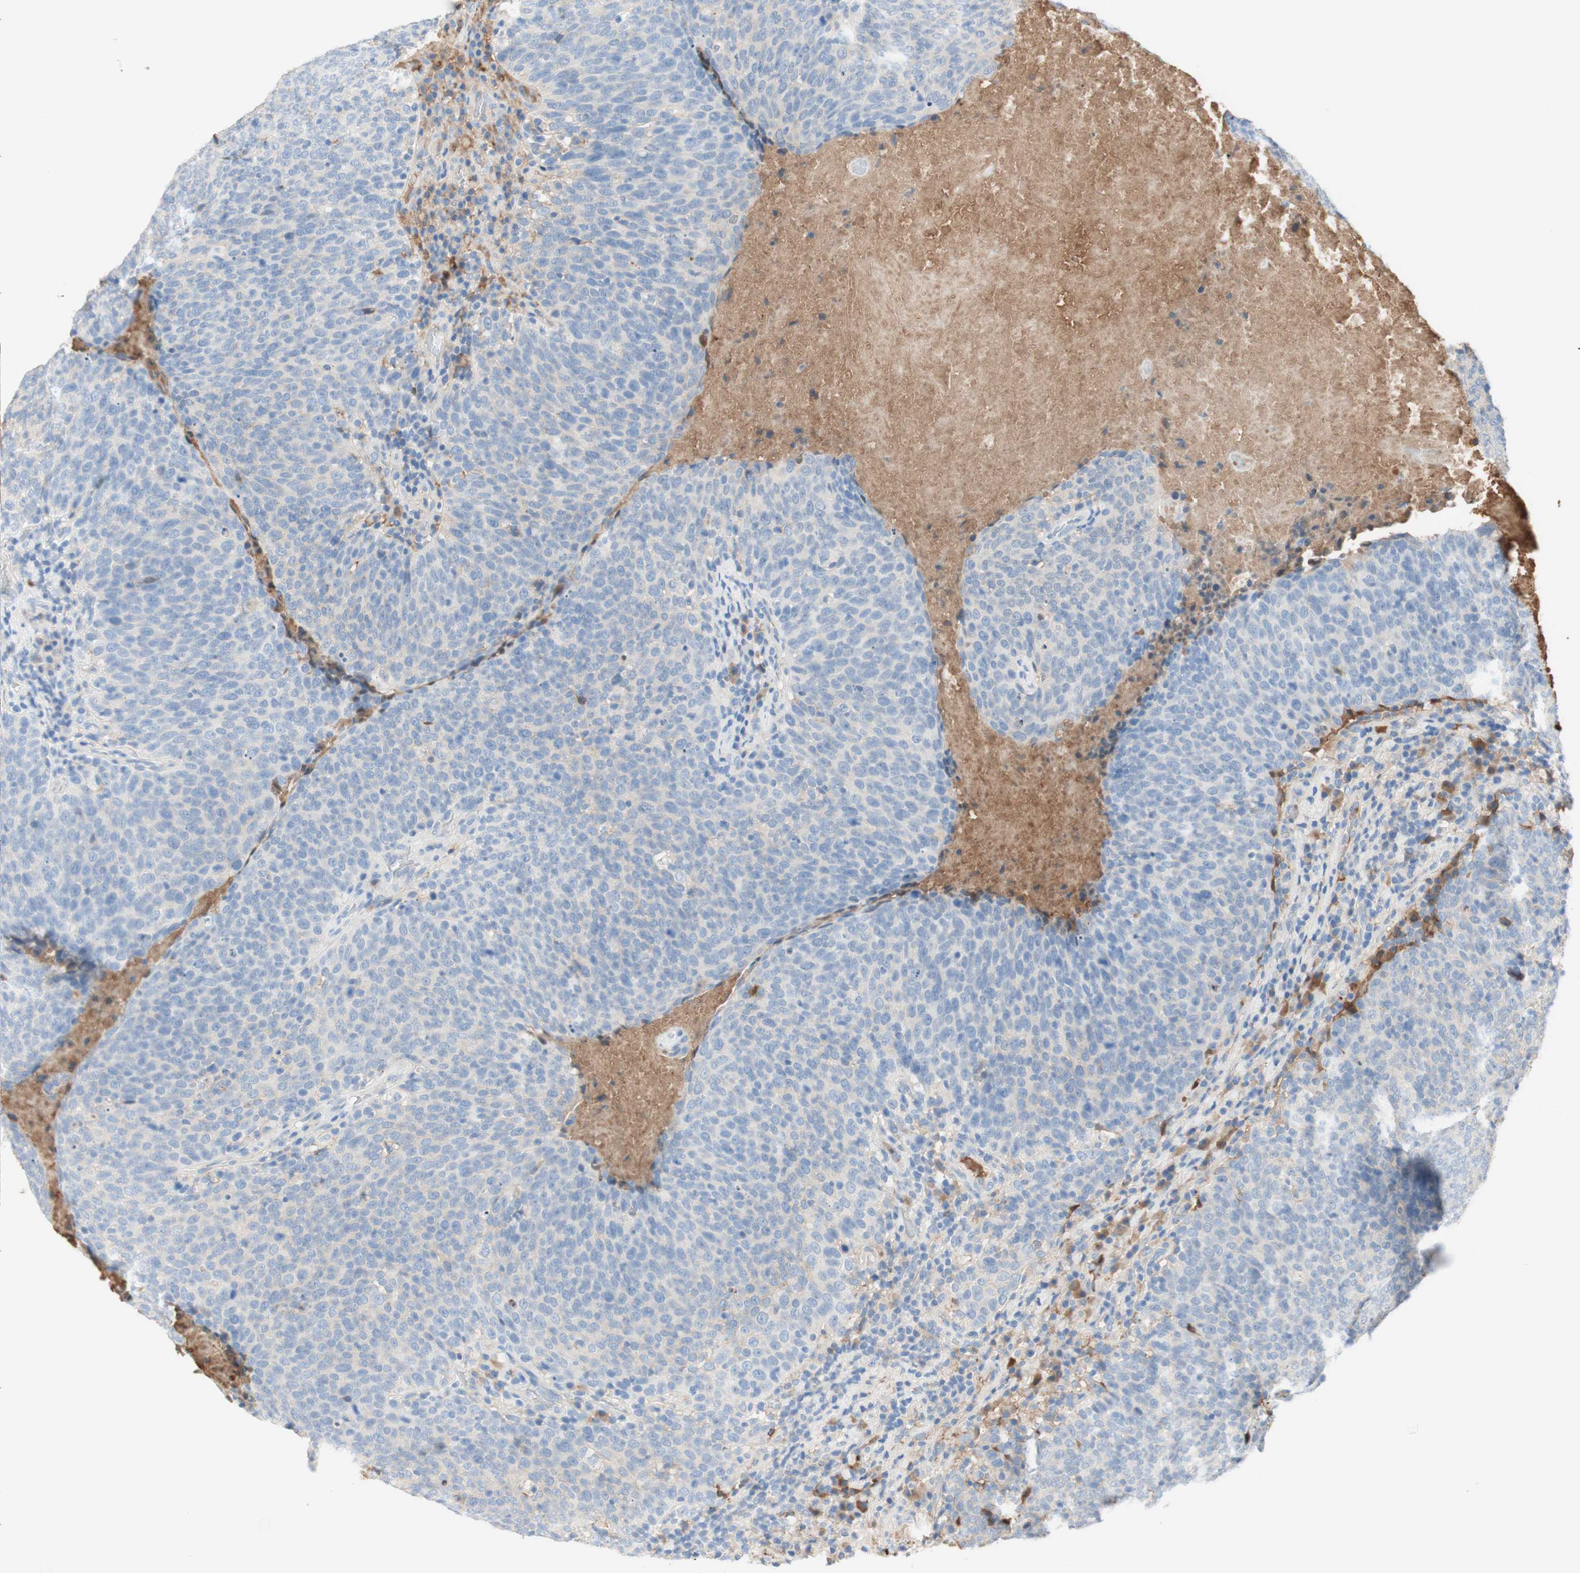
{"staining": {"intensity": "negative", "quantity": "none", "location": "none"}, "tissue": "head and neck cancer", "cell_type": "Tumor cells", "image_type": "cancer", "snomed": [{"axis": "morphology", "description": "Squamous cell carcinoma, NOS"}, {"axis": "morphology", "description": "Squamous cell carcinoma, metastatic, NOS"}, {"axis": "topography", "description": "Lymph node"}, {"axis": "topography", "description": "Head-Neck"}], "caption": "This is a histopathology image of IHC staining of head and neck cancer, which shows no expression in tumor cells.", "gene": "KNG1", "patient": {"sex": "male", "age": 62}}